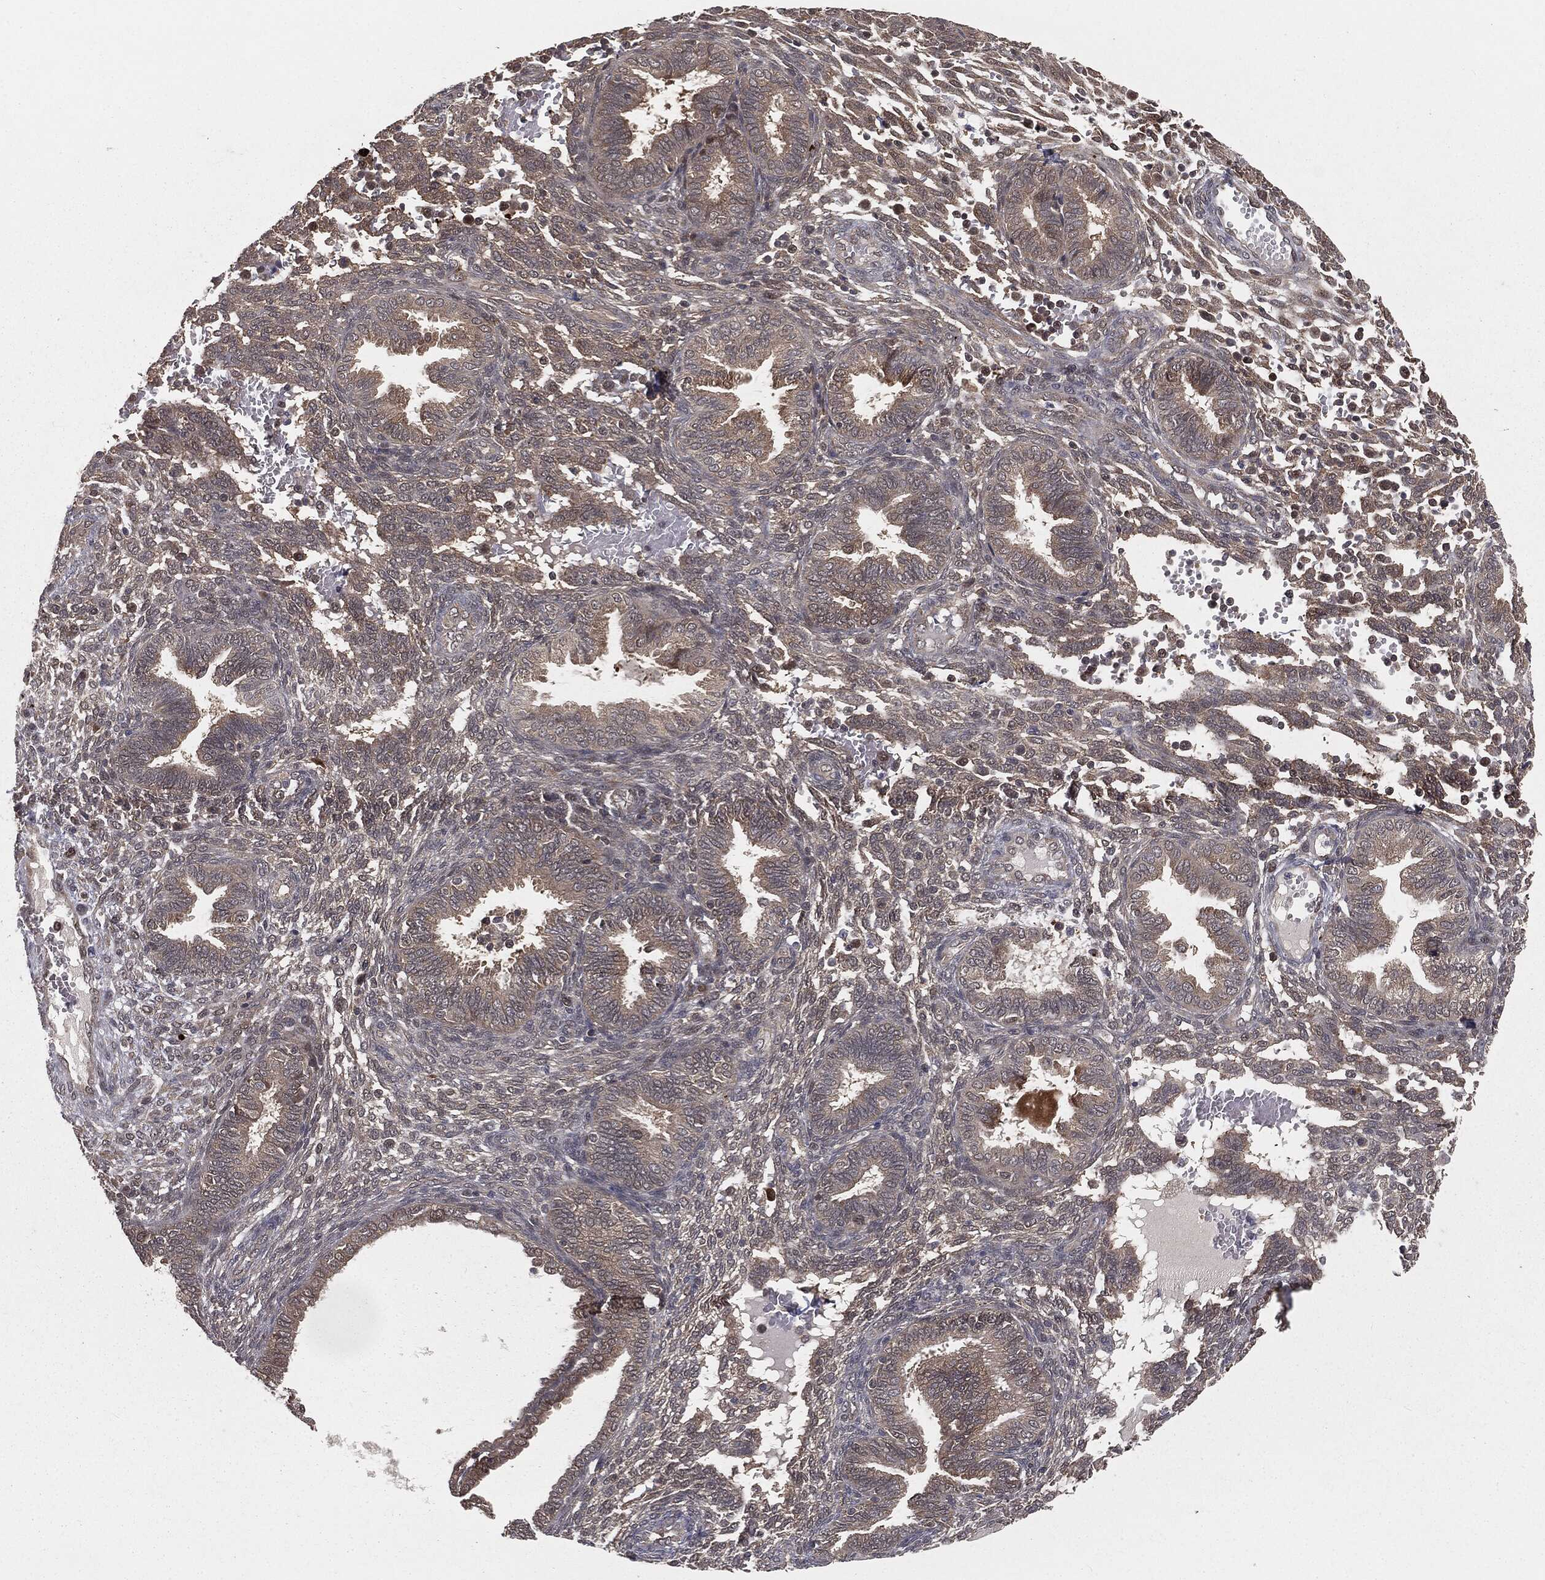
{"staining": {"intensity": "negative", "quantity": "none", "location": "none"}, "tissue": "endometrium", "cell_type": "Cells in endometrial stroma", "image_type": "normal", "snomed": [{"axis": "morphology", "description": "Normal tissue, NOS"}, {"axis": "topography", "description": "Endometrium"}], "caption": "An image of endometrium stained for a protein shows no brown staining in cells in endometrial stroma. (DAB immunohistochemistry (IHC) with hematoxylin counter stain).", "gene": "FBXO7", "patient": {"sex": "female", "age": 42}}